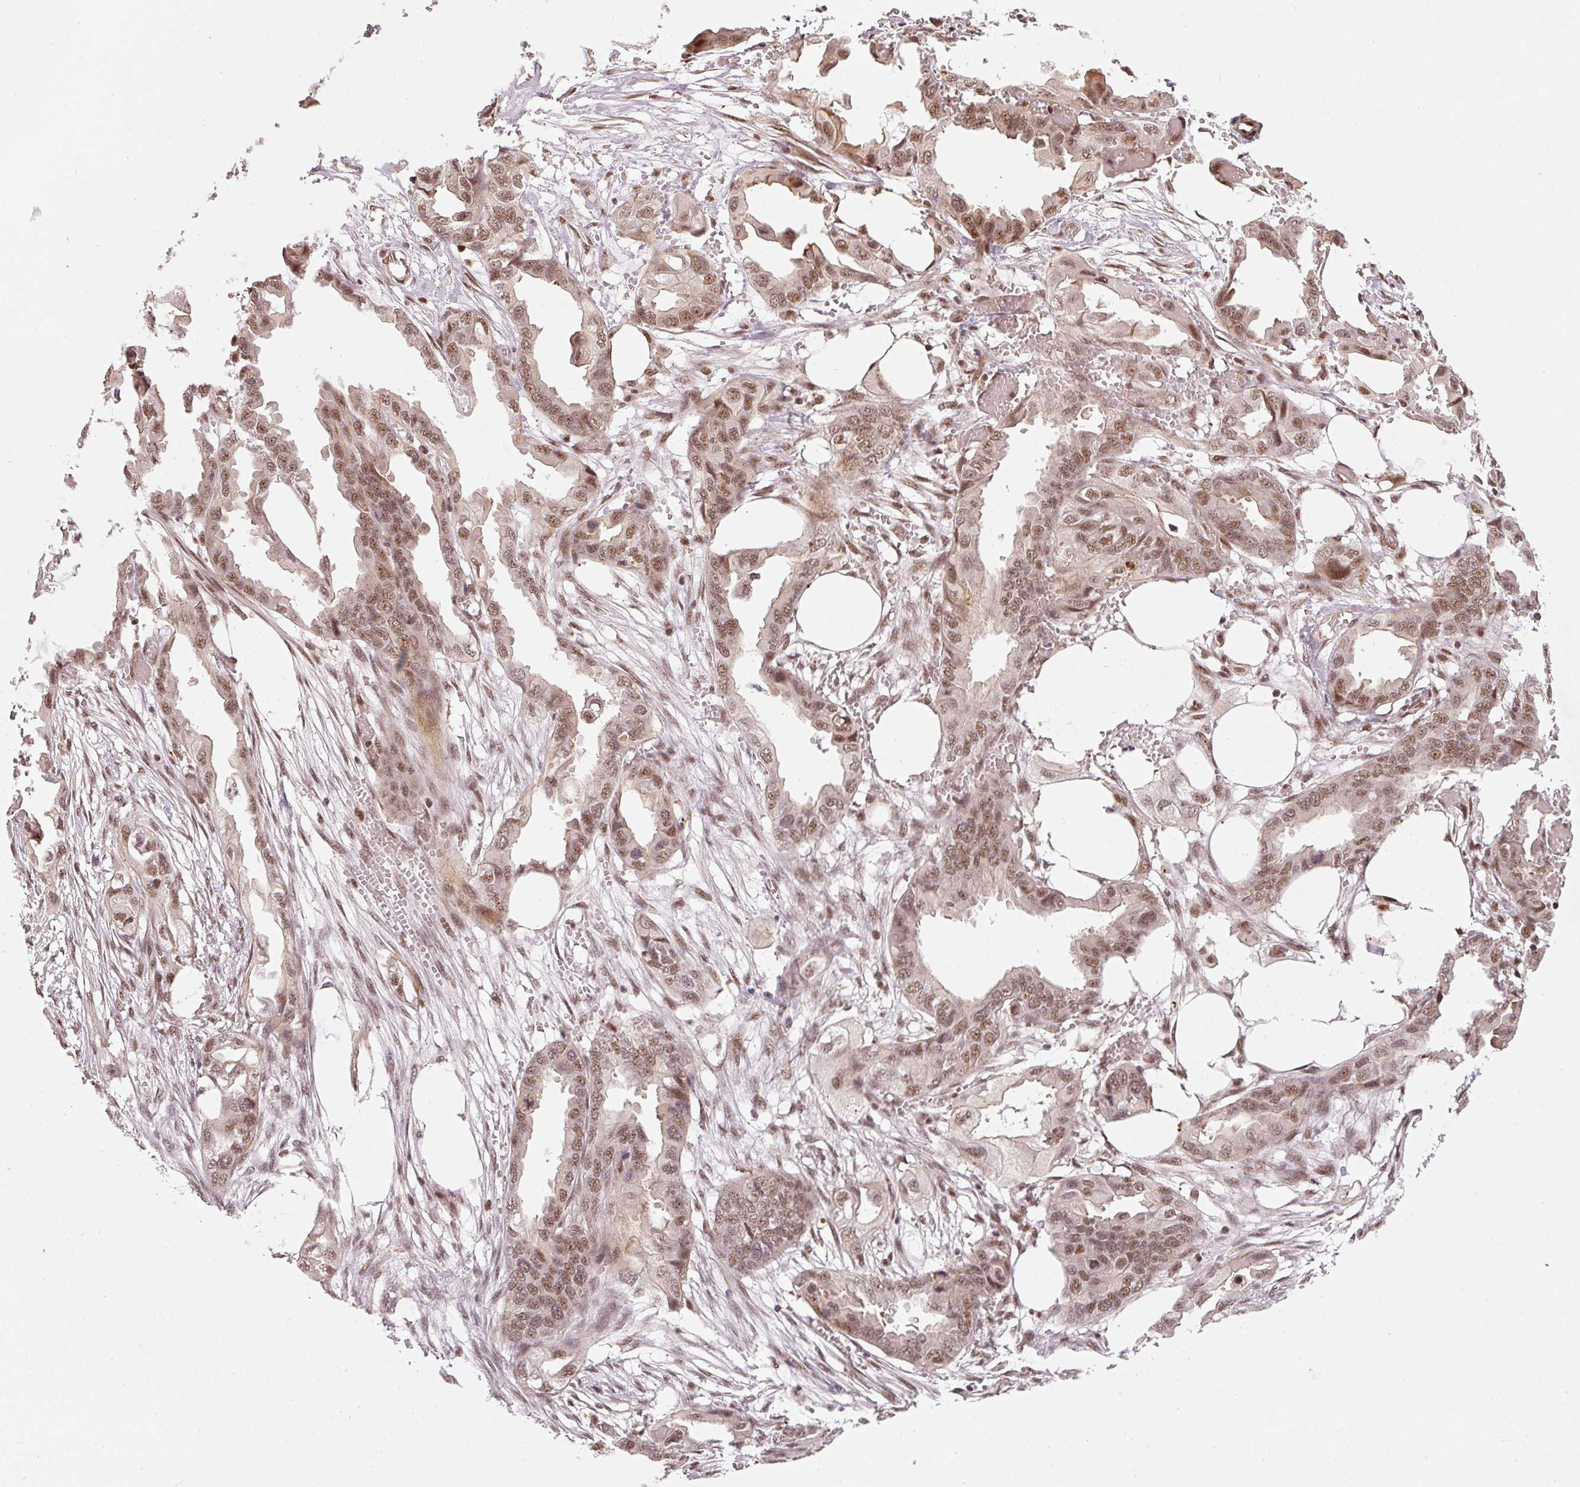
{"staining": {"intensity": "moderate", "quantity": ">75%", "location": "nuclear"}, "tissue": "endometrial cancer", "cell_type": "Tumor cells", "image_type": "cancer", "snomed": [{"axis": "morphology", "description": "Adenocarcinoma, NOS"}, {"axis": "morphology", "description": "Adenocarcinoma, metastatic, NOS"}, {"axis": "topography", "description": "Adipose tissue"}, {"axis": "topography", "description": "Endometrium"}], "caption": "Endometrial cancer stained with IHC displays moderate nuclear positivity in about >75% of tumor cells. Using DAB (brown) and hematoxylin (blue) stains, captured at high magnification using brightfield microscopy.", "gene": "THOC6", "patient": {"sex": "female", "age": 67}}